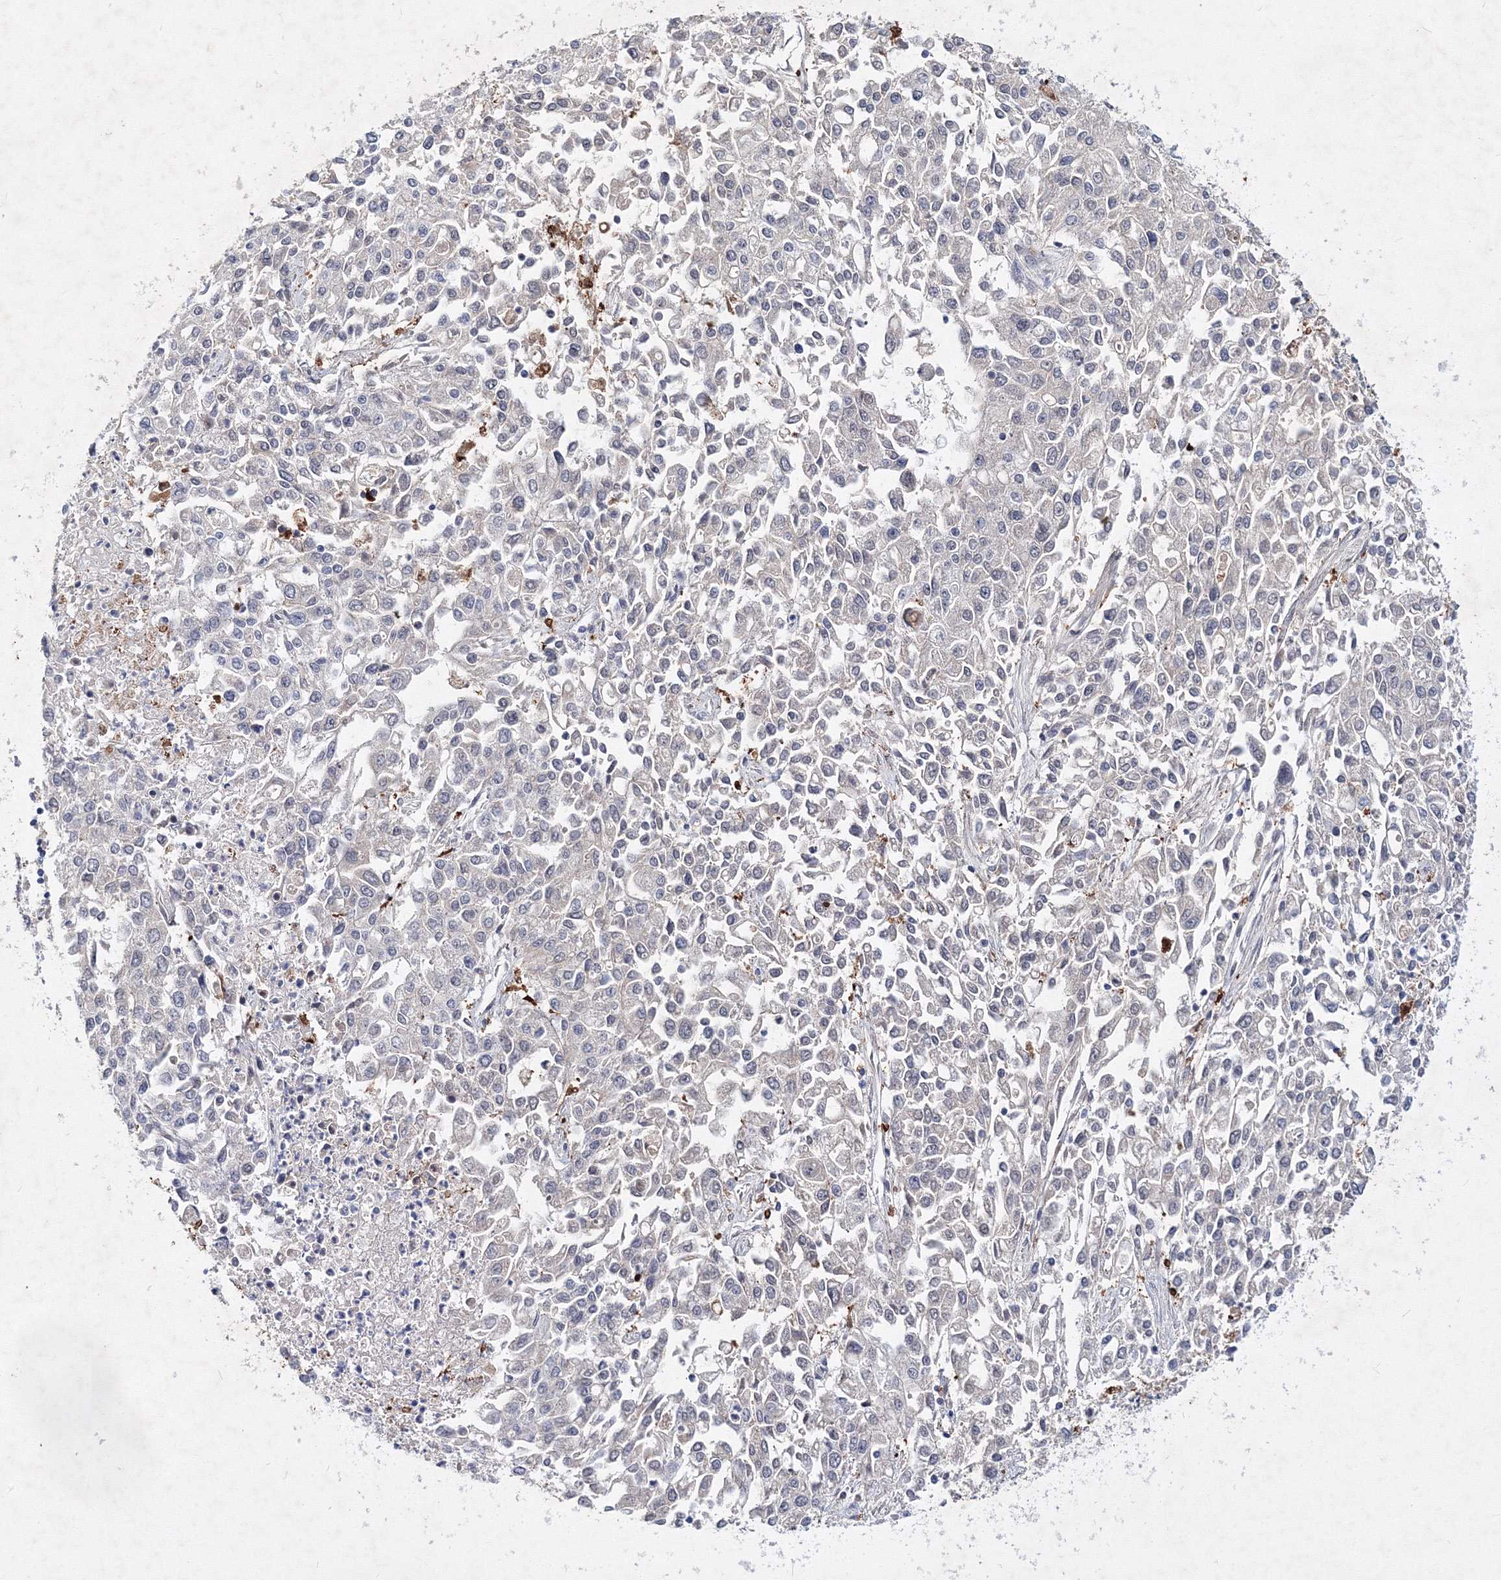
{"staining": {"intensity": "negative", "quantity": "none", "location": "none"}, "tissue": "endometrial cancer", "cell_type": "Tumor cells", "image_type": "cancer", "snomed": [{"axis": "morphology", "description": "Adenocarcinoma, NOS"}, {"axis": "topography", "description": "Endometrium"}], "caption": "Micrograph shows no significant protein expression in tumor cells of endometrial cancer. Nuclei are stained in blue.", "gene": "C11orf52", "patient": {"sex": "female", "age": 49}}